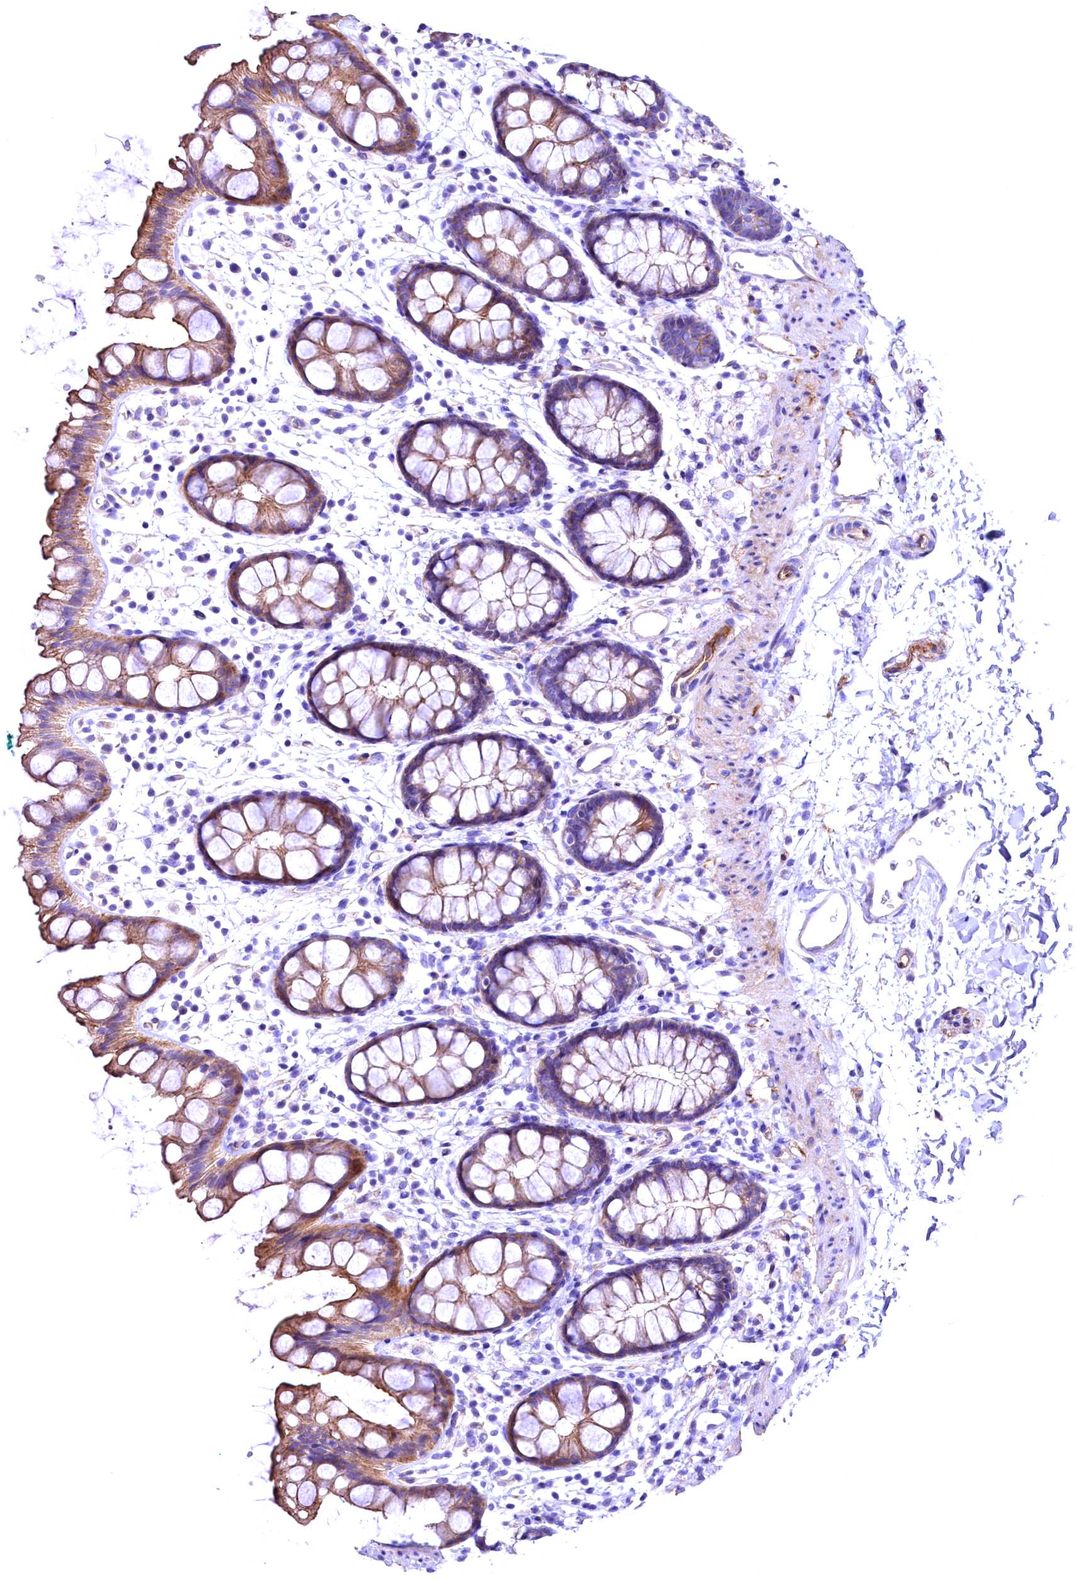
{"staining": {"intensity": "strong", "quantity": "25%-75%", "location": "cytoplasmic/membranous"}, "tissue": "rectum", "cell_type": "Glandular cells", "image_type": "normal", "snomed": [{"axis": "morphology", "description": "Normal tissue, NOS"}, {"axis": "topography", "description": "Rectum"}], "caption": "Brown immunohistochemical staining in unremarkable human rectum reveals strong cytoplasmic/membranous positivity in about 25%-75% of glandular cells. (IHC, brightfield microscopy, high magnification).", "gene": "SLF1", "patient": {"sex": "female", "age": 65}}